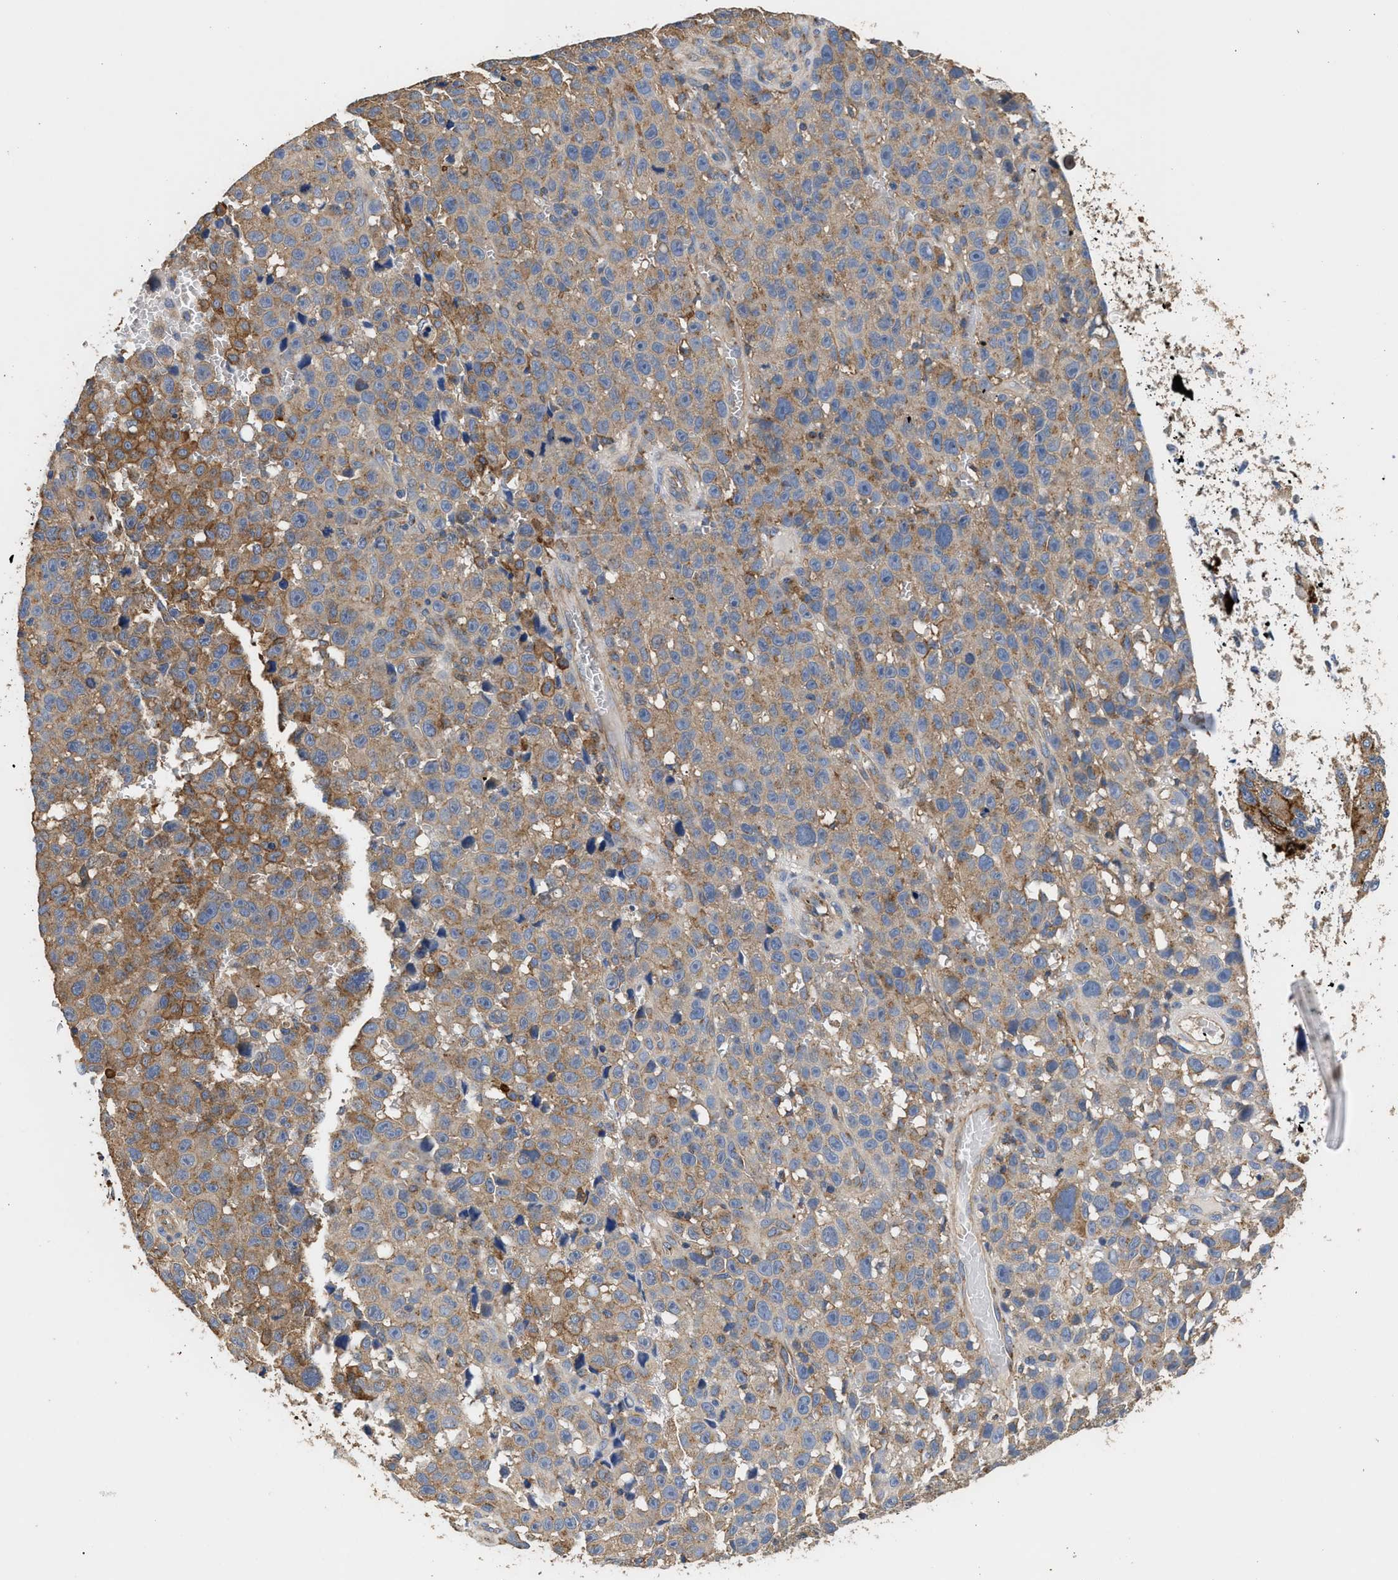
{"staining": {"intensity": "weak", "quantity": "25%-75%", "location": "cytoplasmic/membranous"}, "tissue": "skin cancer", "cell_type": "Tumor cells", "image_type": "cancer", "snomed": [{"axis": "morphology", "description": "Squamous cell carcinoma, NOS"}, {"axis": "topography", "description": "Skin"}], "caption": "Tumor cells show low levels of weak cytoplasmic/membranous expression in about 25%-75% of cells in human squamous cell carcinoma (skin). (IHC, brightfield microscopy, high magnification).", "gene": "KLB", "patient": {"sex": "female", "age": 44}}